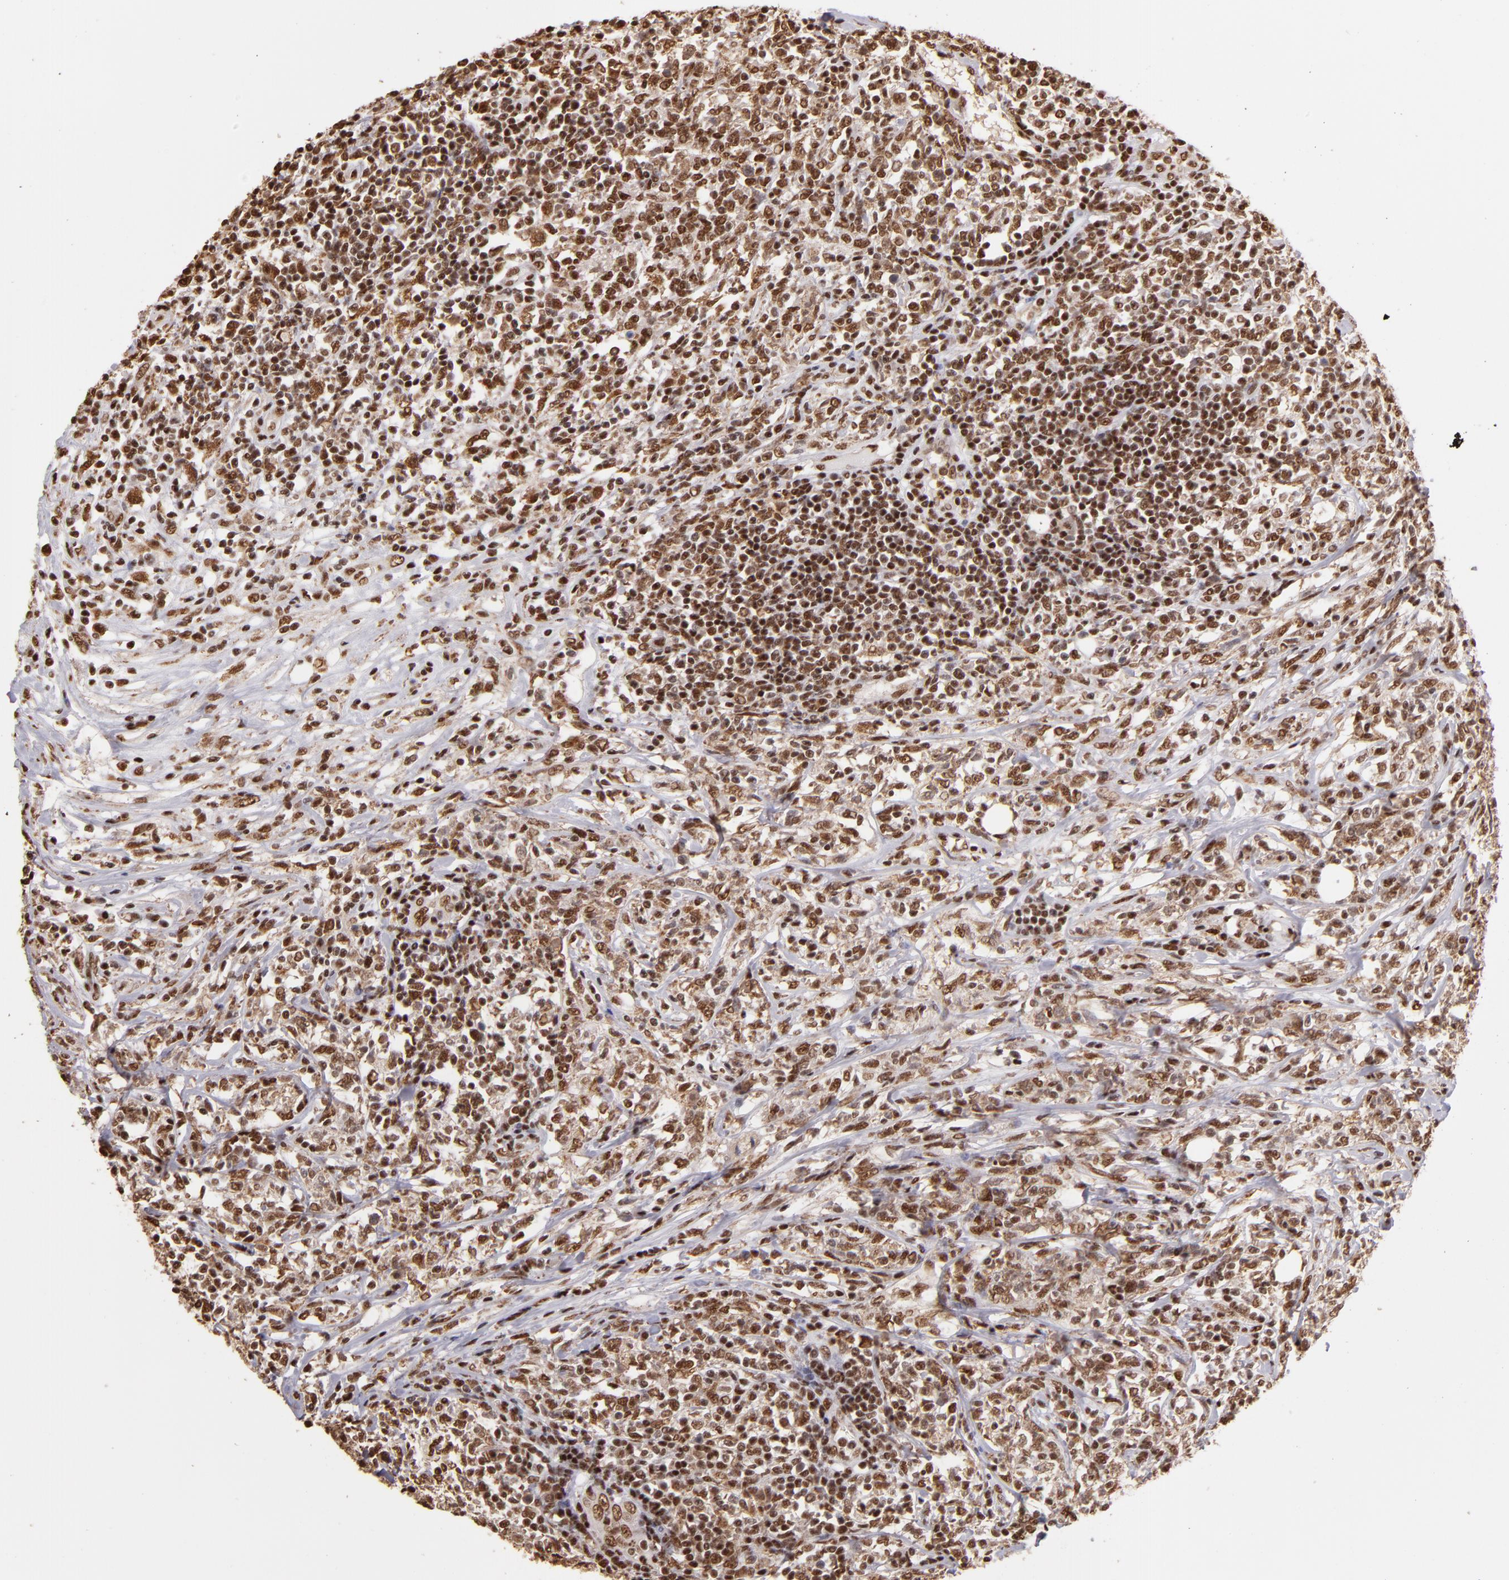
{"staining": {"intensity": "strong", "quantity": ">75%", "location": "cytoplasmic/membranous,nuclear"}, "tissue": "lymphoma", "cell_type": "Tumor cells", "image_type": "cancer", "snomed": [{"axis": "morphology", "description": "Malignant lymphoma, non-Hodgkin's type, High grade"}, {"axis": "topography", "description": "Lymph node"}], "caption": "Strong cytoplasmic/membranous and nuclear expression for a protein is seen in about >75% of tumor cells of high-grade malignant lymphoma, non-Hodgkin's type using immunohistochemistry.", "gene": "SP1", "patient": {"sex": "female", "age": 84}}